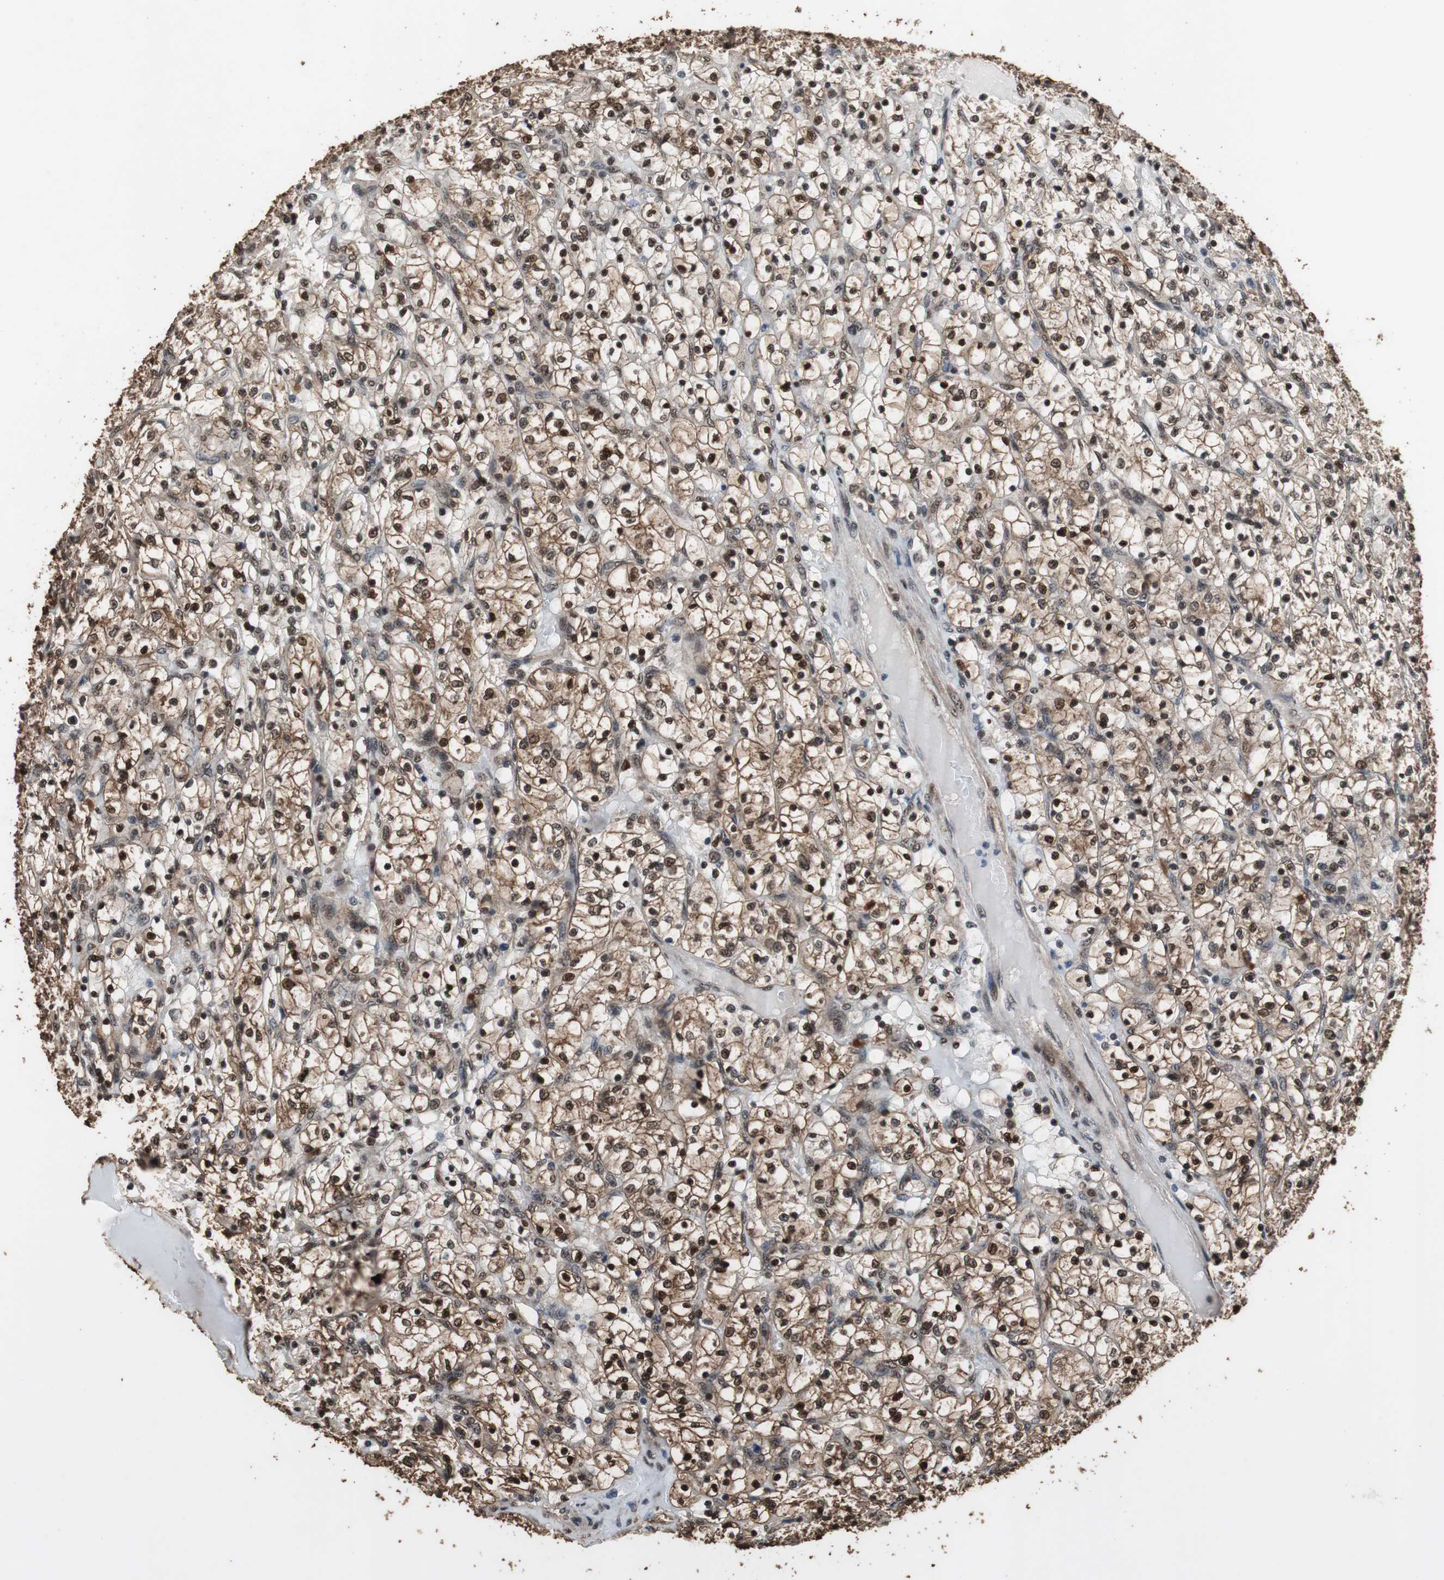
{"staining": {"intensity": "strong", "quantity": ">75%", "location": "cytoplasmic/membranous,nuclear"}, "tissue": "renal cancer", "cell_type": "Tumor cells", "image_type": "cancer", "snomed": [{"axis": "morphology", "description": "Adenocarcinoma, NOS"}, {"axis": "topography", "description": "Kidney"}], "caption": "Tumor cells reveal high levels of strong cytoplasmic/membranous and nuclear staining in approximately >75% of cells in human renal adenocarcinoma. (DAB IHC with brightfield microscopy, high magnification).", "gene": "ZNF18", "patient": {"sex": "female", "age": 69}}